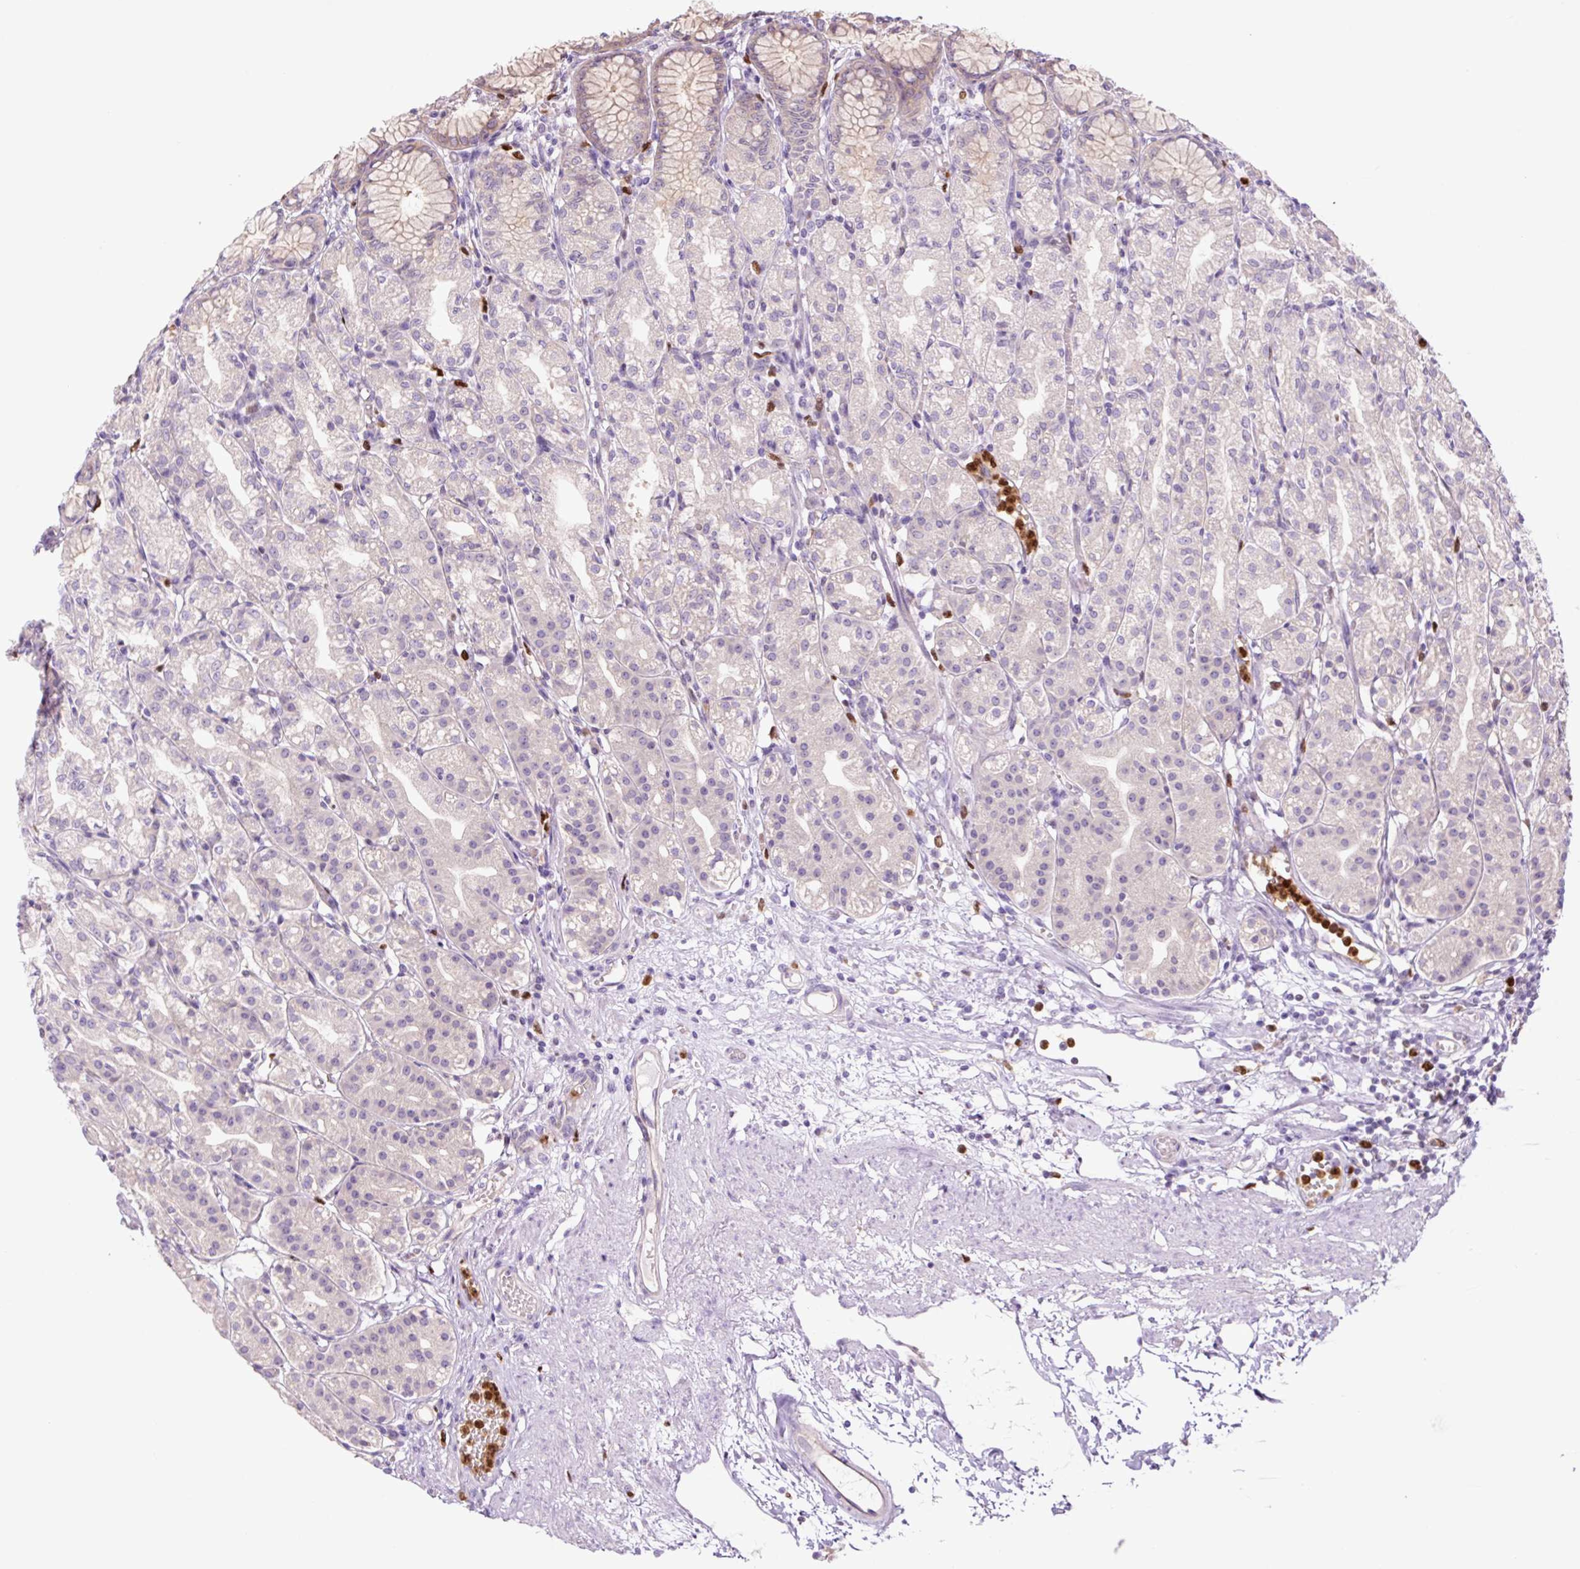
{"staining": {"intensity": "weak", "quantity": "25%-75%", "location": "cytoplasmic/membranous"}, "tissue": "stomach", "cell_type": "Glandular cells", "image_type": "normal", "snomed": [{"axis": "morphology", "description": "Normal tissue, NOS"}, {"axis": "topography", "description": "Stomach"}], "caption": "High-power microscopy captured an immunohistochemistry (IHC) photomicrograph of unremarkable stomach, revealing weak cytoplasmic/membranous expression in approximately 25%-75% of glandular cells.", "gene": "SPI1", "patient": {"sex": "female", "age": 57}}